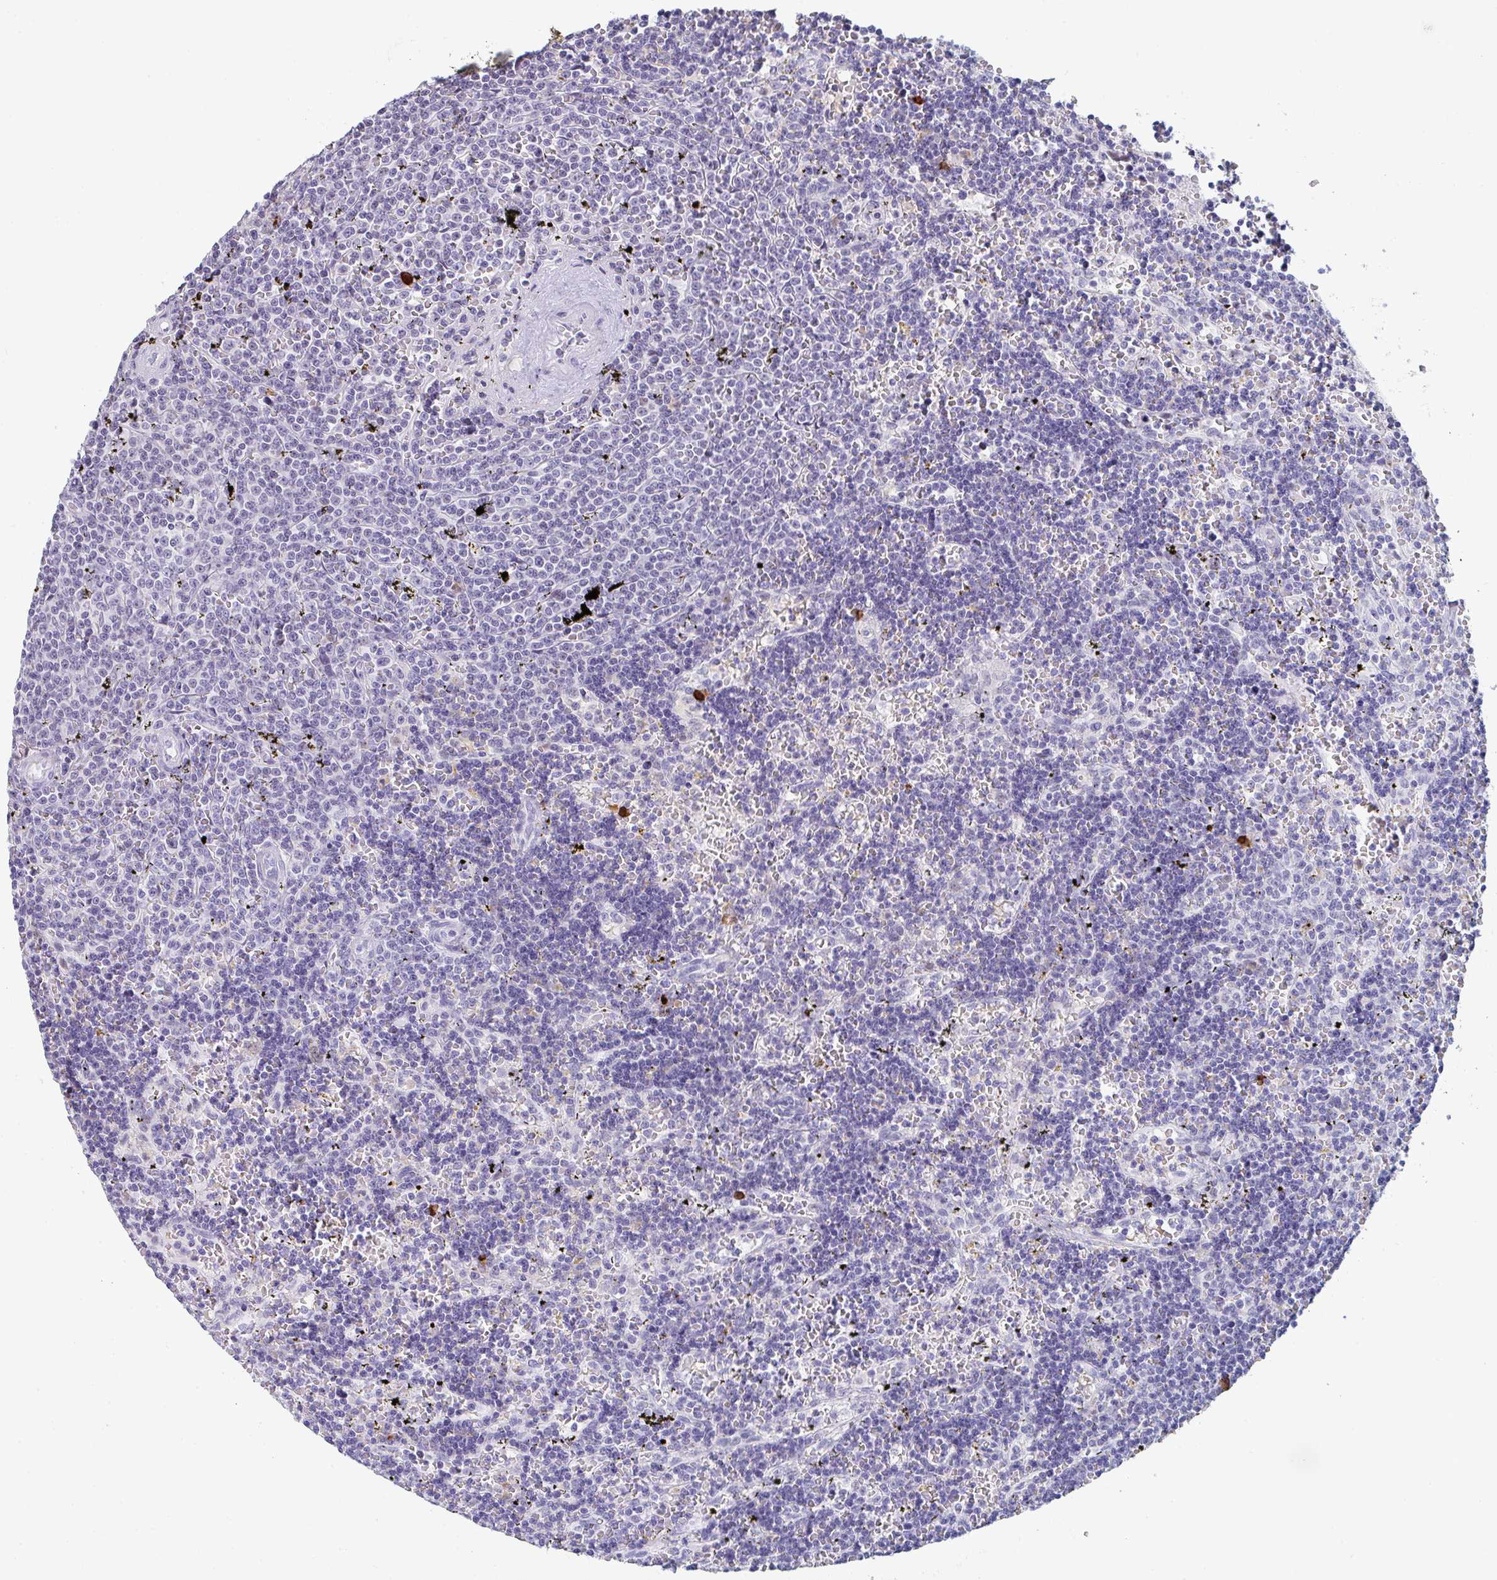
{"staining": {"intensity": "negative", "quantity": "none", "location": "none"}, "tissue": "lymphoma", "cell_type": "Tumor cells", "image_type": "cancer", "snomed": [{"axis": "morphology", "description": "Malignant lymphoma, non-Hodgkin's type, Low grade"}, {"axis": "topography", "description": "Spleen"}], "caption": "A photomicrograph of low-grade malignant lymphoma, non-Hodgkin's type stained for a protein displays no brown staining in tumor cells.", "gene": "RUBCN", "patient": {"sex": "male", "age": 60}}